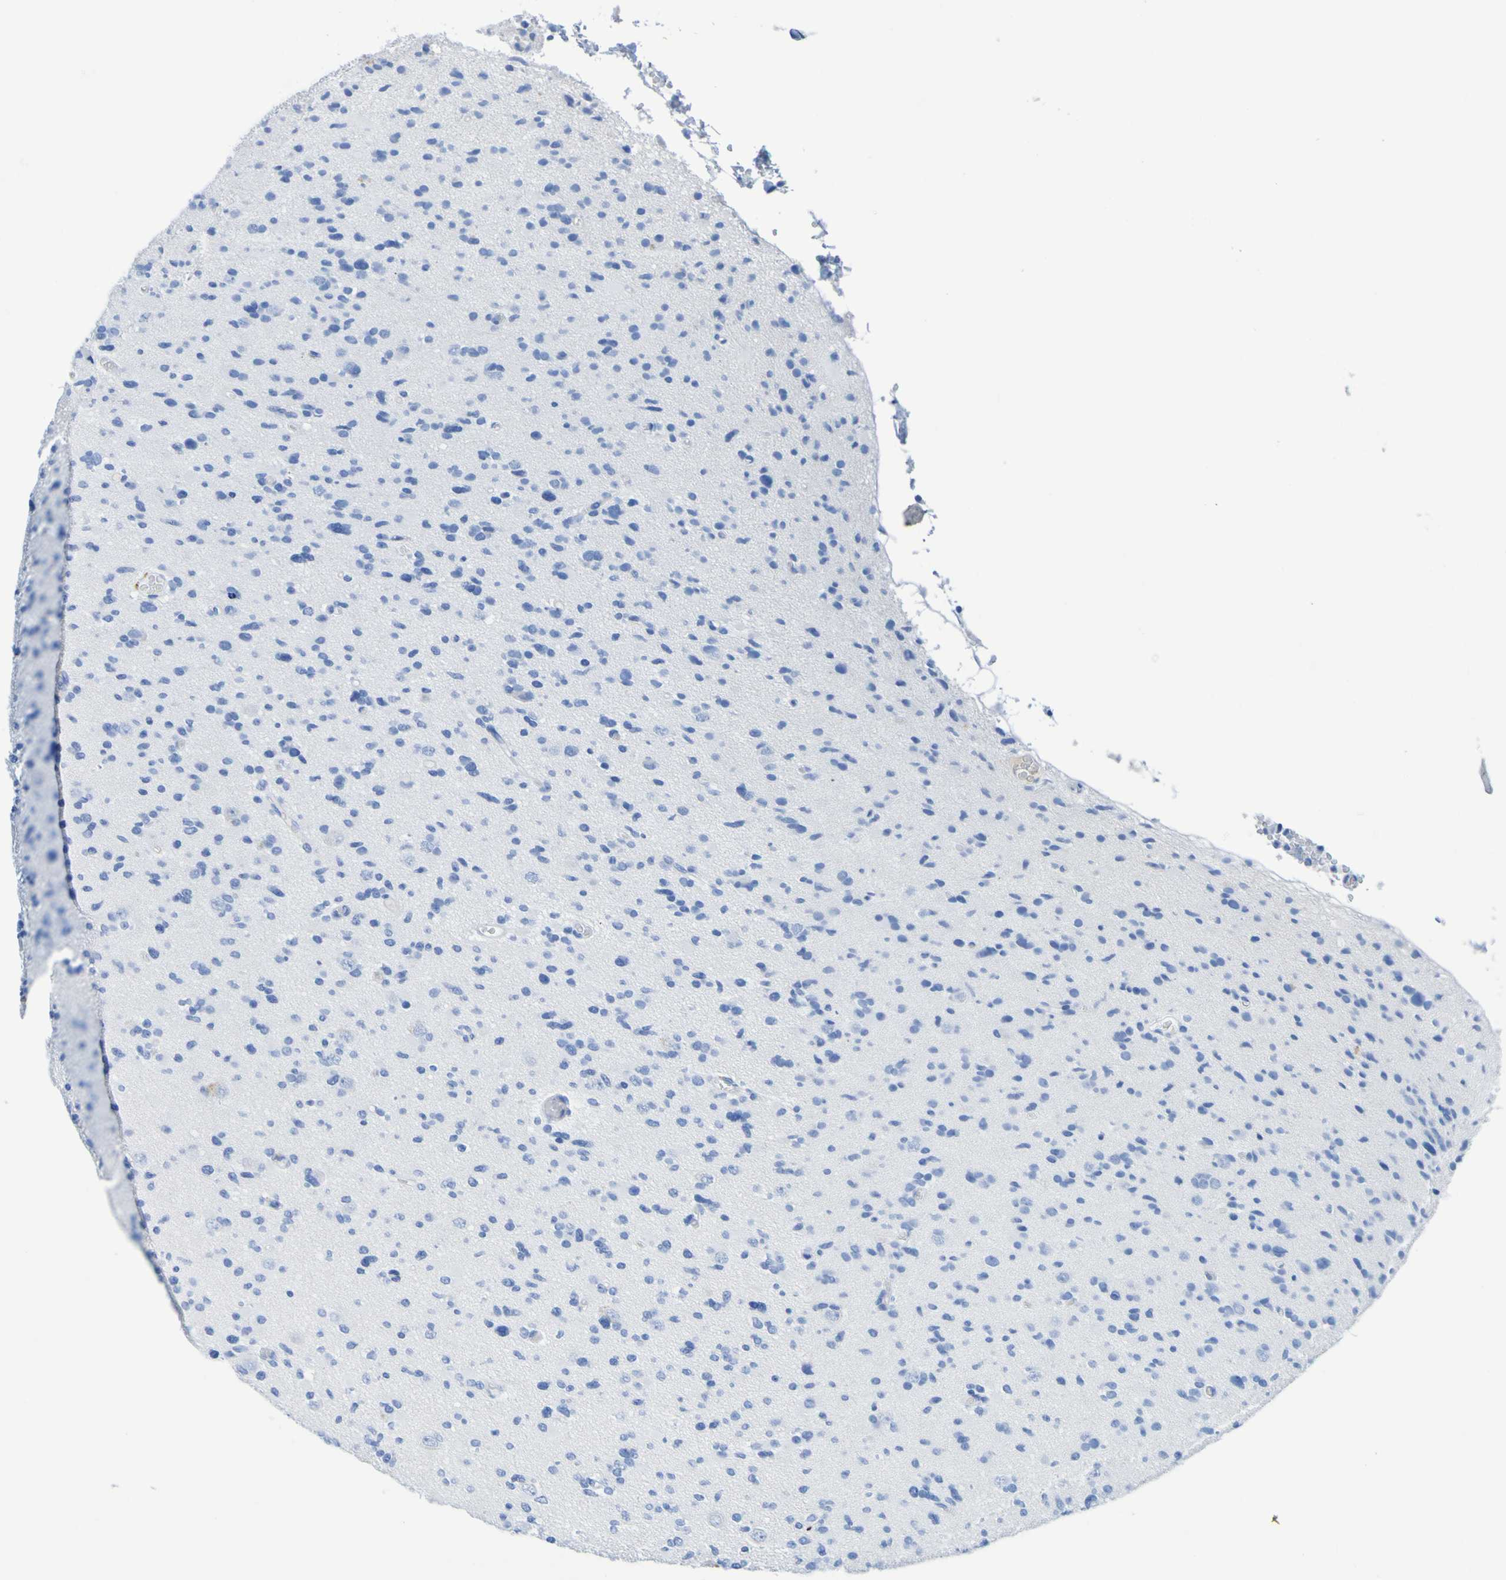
{"staining": {"intensity": "negative", "quantity": "none", "location": "none"}, "tissue": "glioma", "cell_type": "Tumor cells", "image_type": "cancer", "snomed": [{"axis": "morphology", "description": "Glioma, malignant, Low grade"}, {"axis": "topography", "description": "Brain"}], "caption": "A histopathology image of human glioma is negative for staining in tumor cells. (DAB (3,3'-diaminobenzidine) IHC visualized using brightfield microscopy, high magnification).", "gene": "DPEP1", "patient": {"sex": "female", "age": 22}}